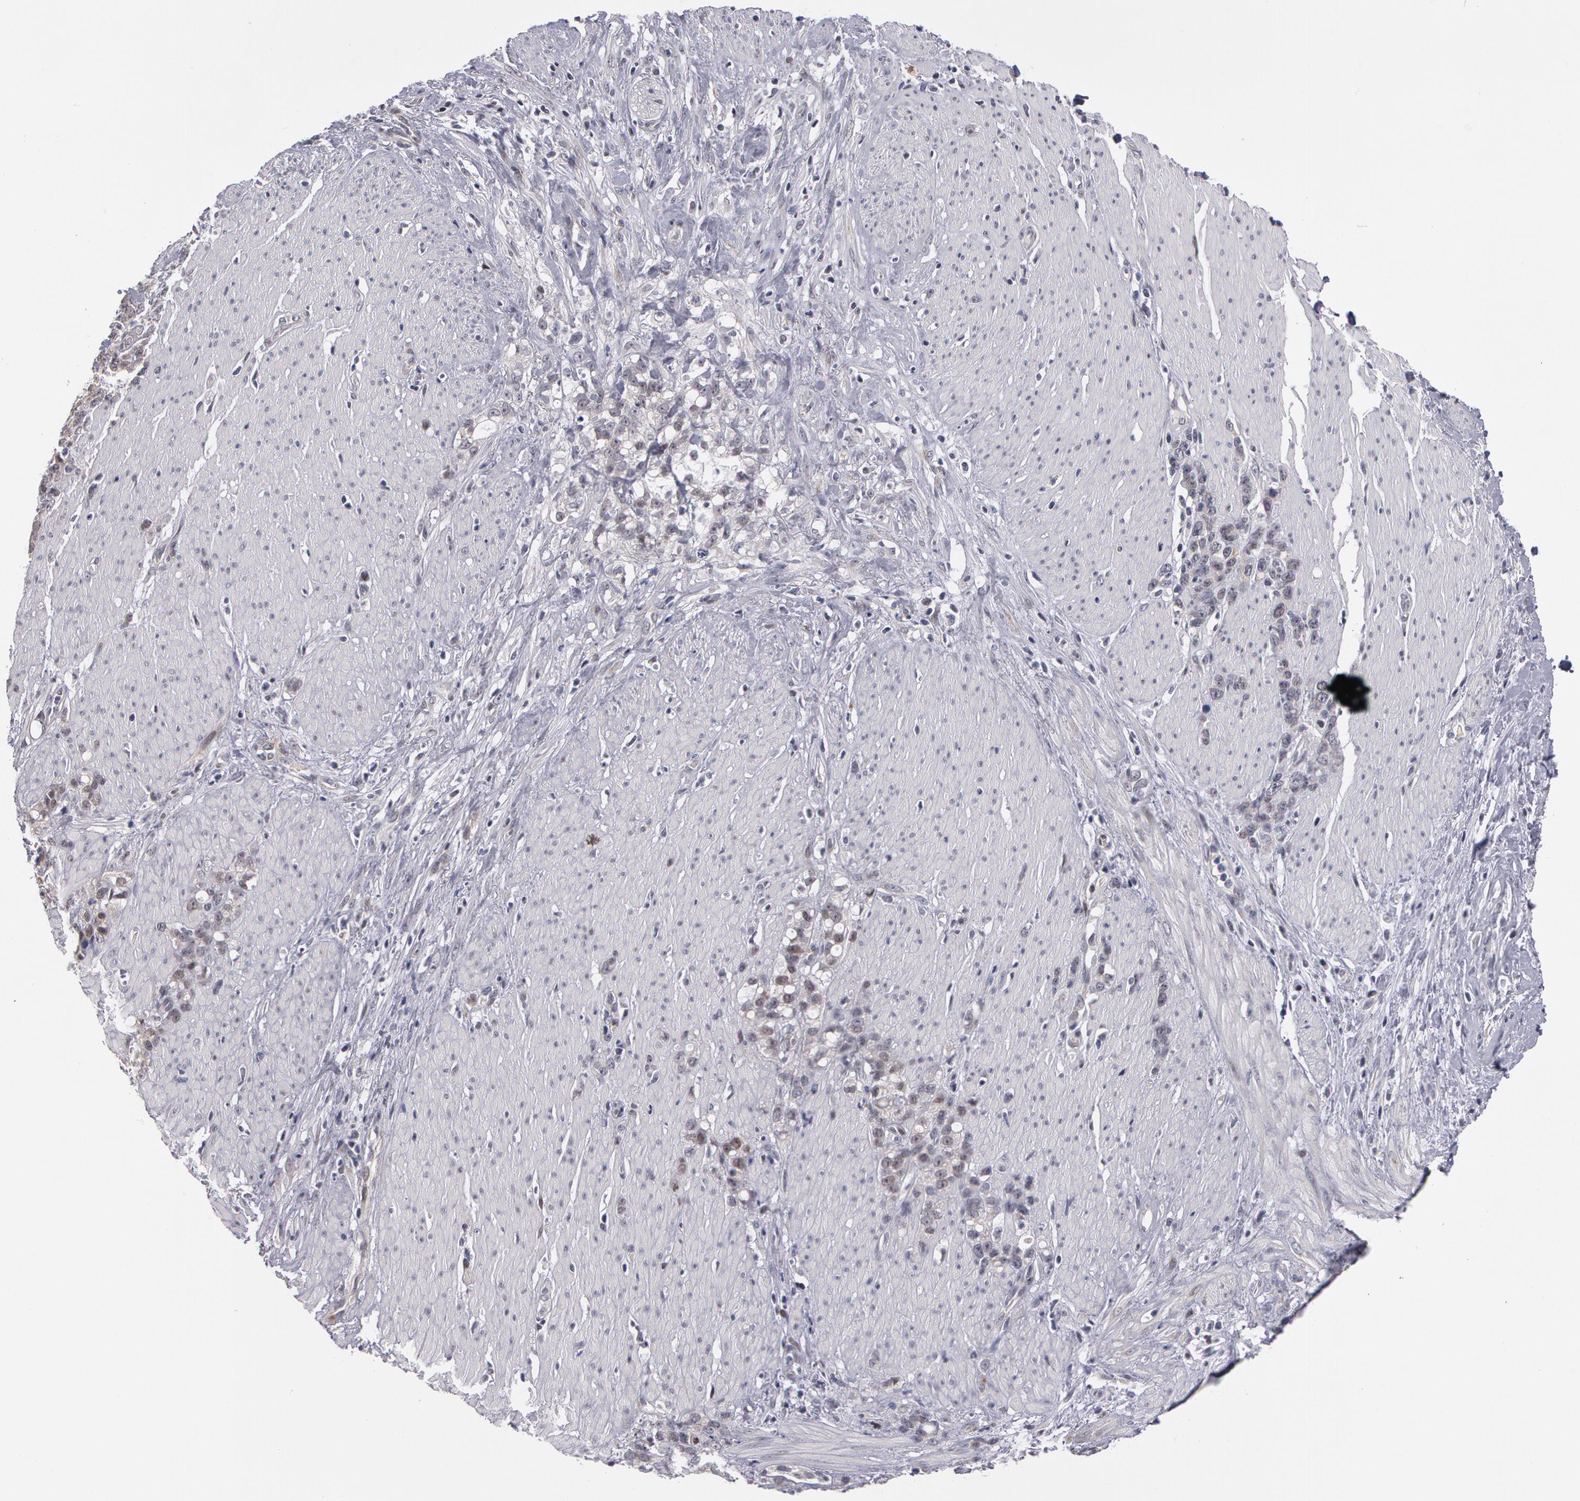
{"staining": {"intensity": "negative", "quantity": "none", "location": "none"}, "tissue": "stomach cancer", "cell_type": "Tumor cells", "image_type": "cancer", "snomed": [{"axis": "morphology", "description": "Adenocarcinoma, NOS"}, {"axis": "topography", "description": "Stomach, lower"}], "caption": "High magnification brightfield microscopy of stomach cancer stained with DAB (brown) and counterstained with hematoxylin (blue): tumor cells show no significant positivity. (DAB immunohistochemistry with hematoxylin counter stain).", "gene": "PRICKLE1", "patient": {"sex": "male", "age": 88}}